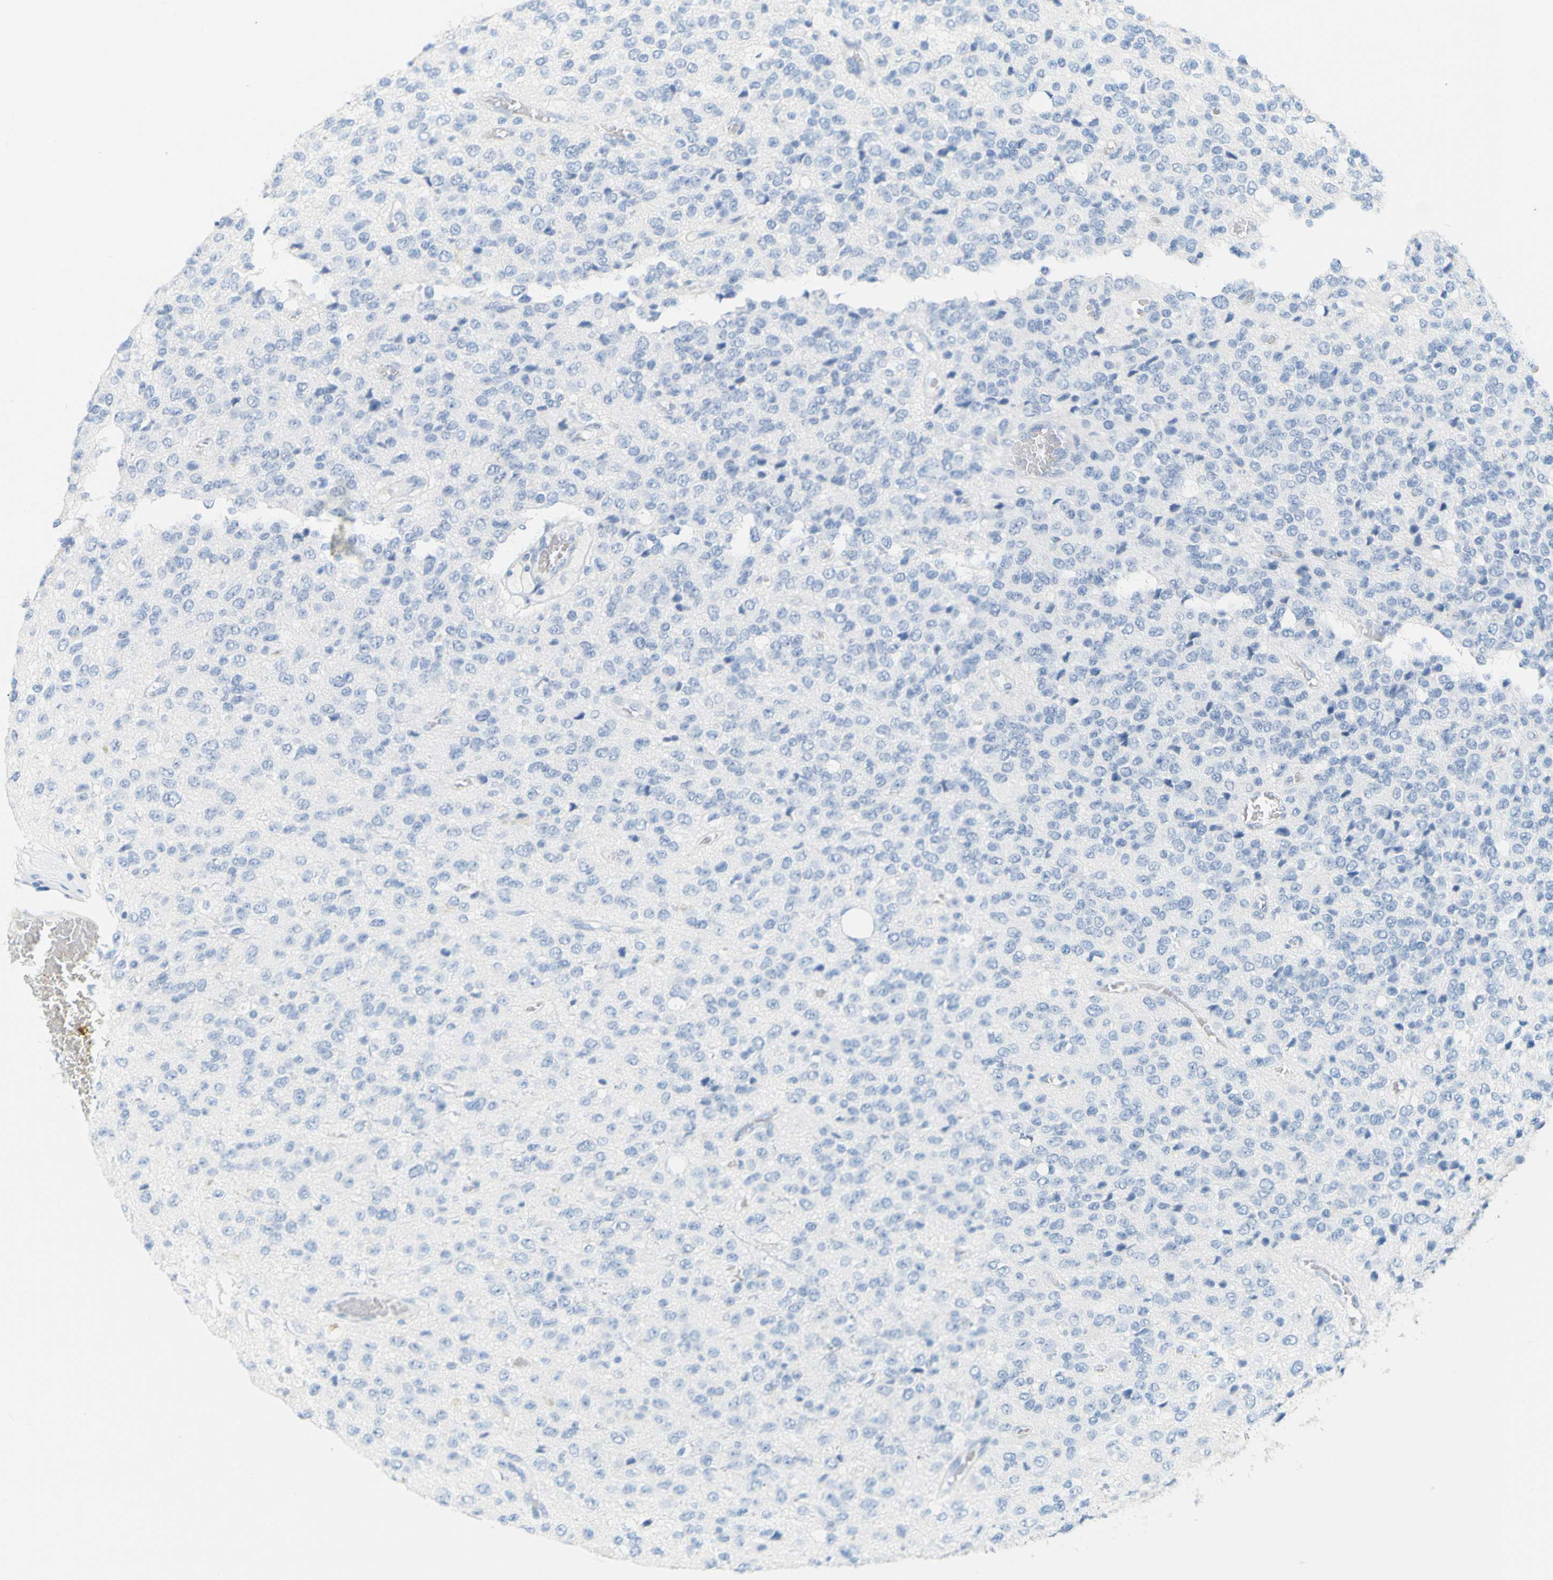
{"staining": {"intensity": "negative", "quantity": "none", "location": "none"}, "tissue": "glioma", "cell_type": "Tumor cells", "image_type": "cancer", "snomed": [{"axis": "morphology", "description": "Glioma, malignant, High grade"}, {"axis": "topography", "description": "pancreas cauda"}], "caption": "Image shows no protein staining in tumor cells of malignant glioma (high-grade) tissue. (DAB (3,3'-diaminobenzidine) immunohistochemistry with hematoxylin counter stain).", "gene": "OPN1SW", "patient": {"sex": "male", "age": 60}}